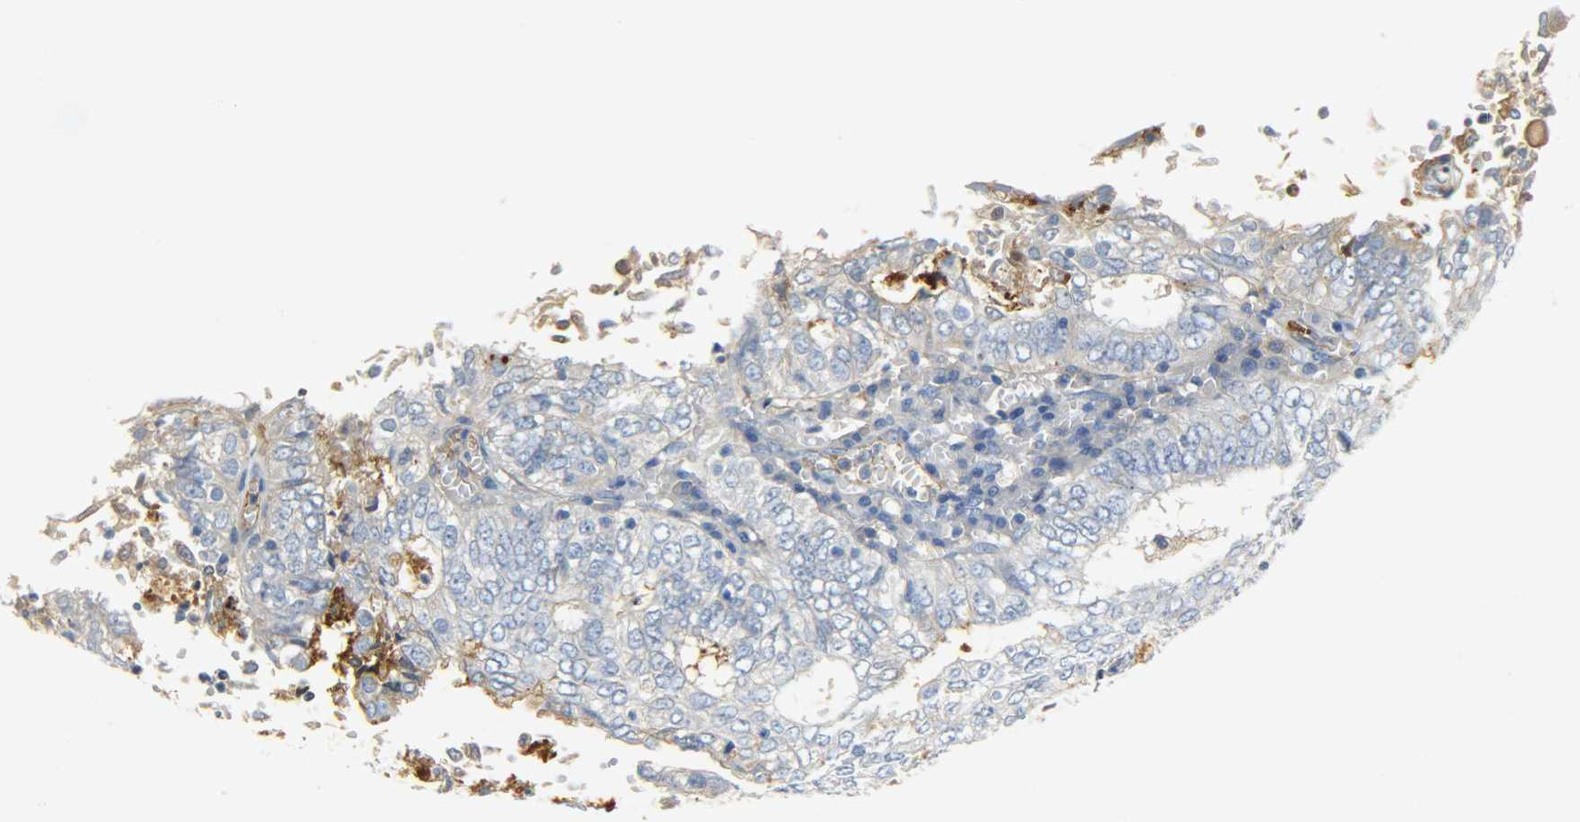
{"staining": {"intensity": "negative", "quantity": "none", "location": "none"}, "tissue": "endometrial cancer", "cell_type": "Tumor cells", "image_type": "cancer", "snomed": [{"axis": "morphology", "description": "Adenocarcinoma, NOS"}, {"axis": "topography", "description": "Endometrium"}], "caption": "There is no significant expression in tumor cells of endometrial adenocarcinoma. (DAB IHC, high magnification).", "gene": "CRP", "patient": {"sex": "female", "age": 69}}